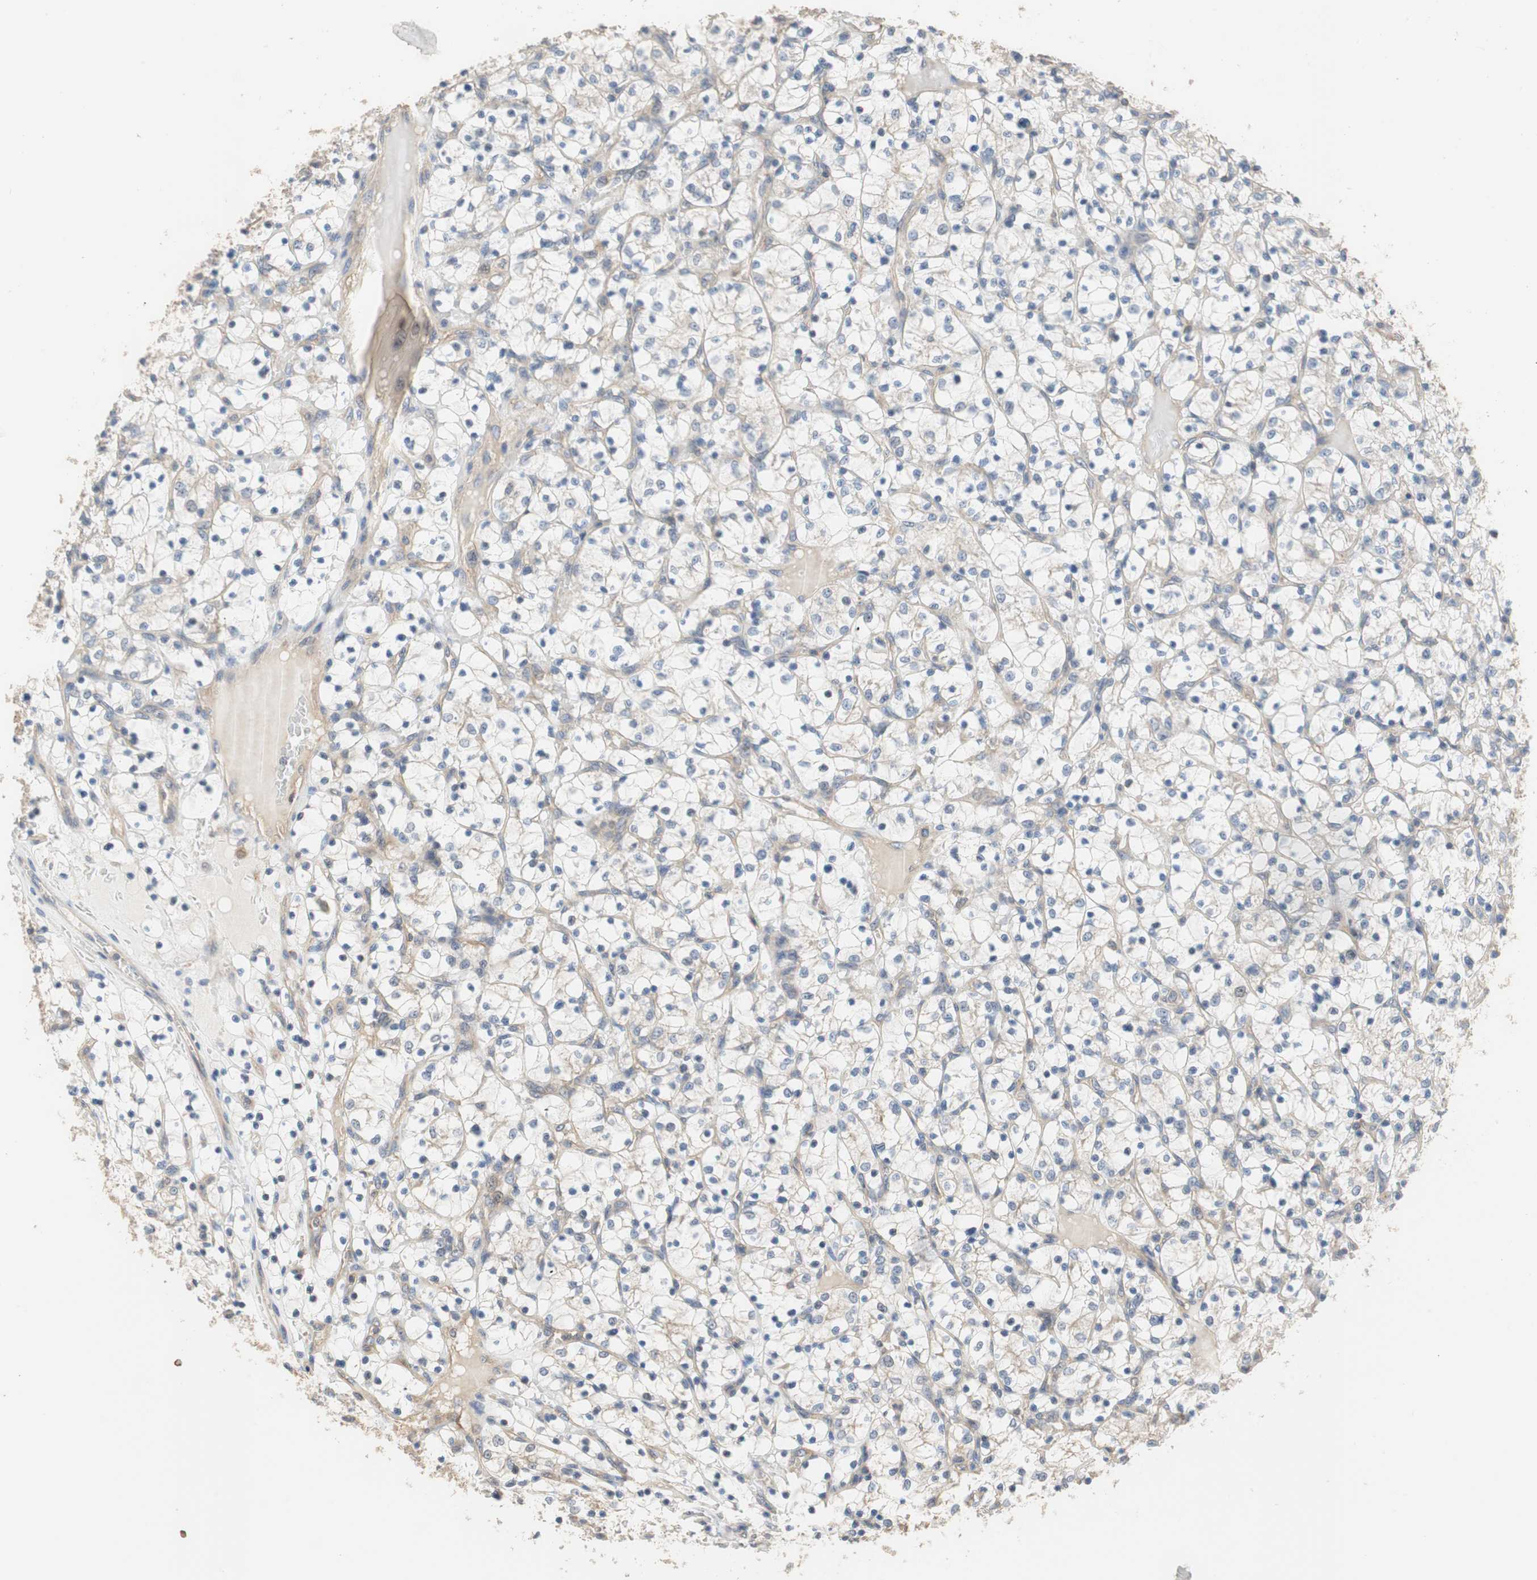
{"staining": {"intensity": "weak", "quantity": "<25%", "location": "cytoplasmic/membranous"}, "tissue": "renal cancer", "cell_type": "Tumor cells", "image_type": "cancer", "snomed": [{"axis": "morphology", "description": "Adenocarcinoma, NOS"}, {"axis": "topography", "description": "Kidney"}], "caption": "DAB immunohistochemical staining of human renal adenocarcinoma displays no significant positivity in tumor cells.", "gene": "MAP4K2", "patient": {"sex": "female", "age": 69}}